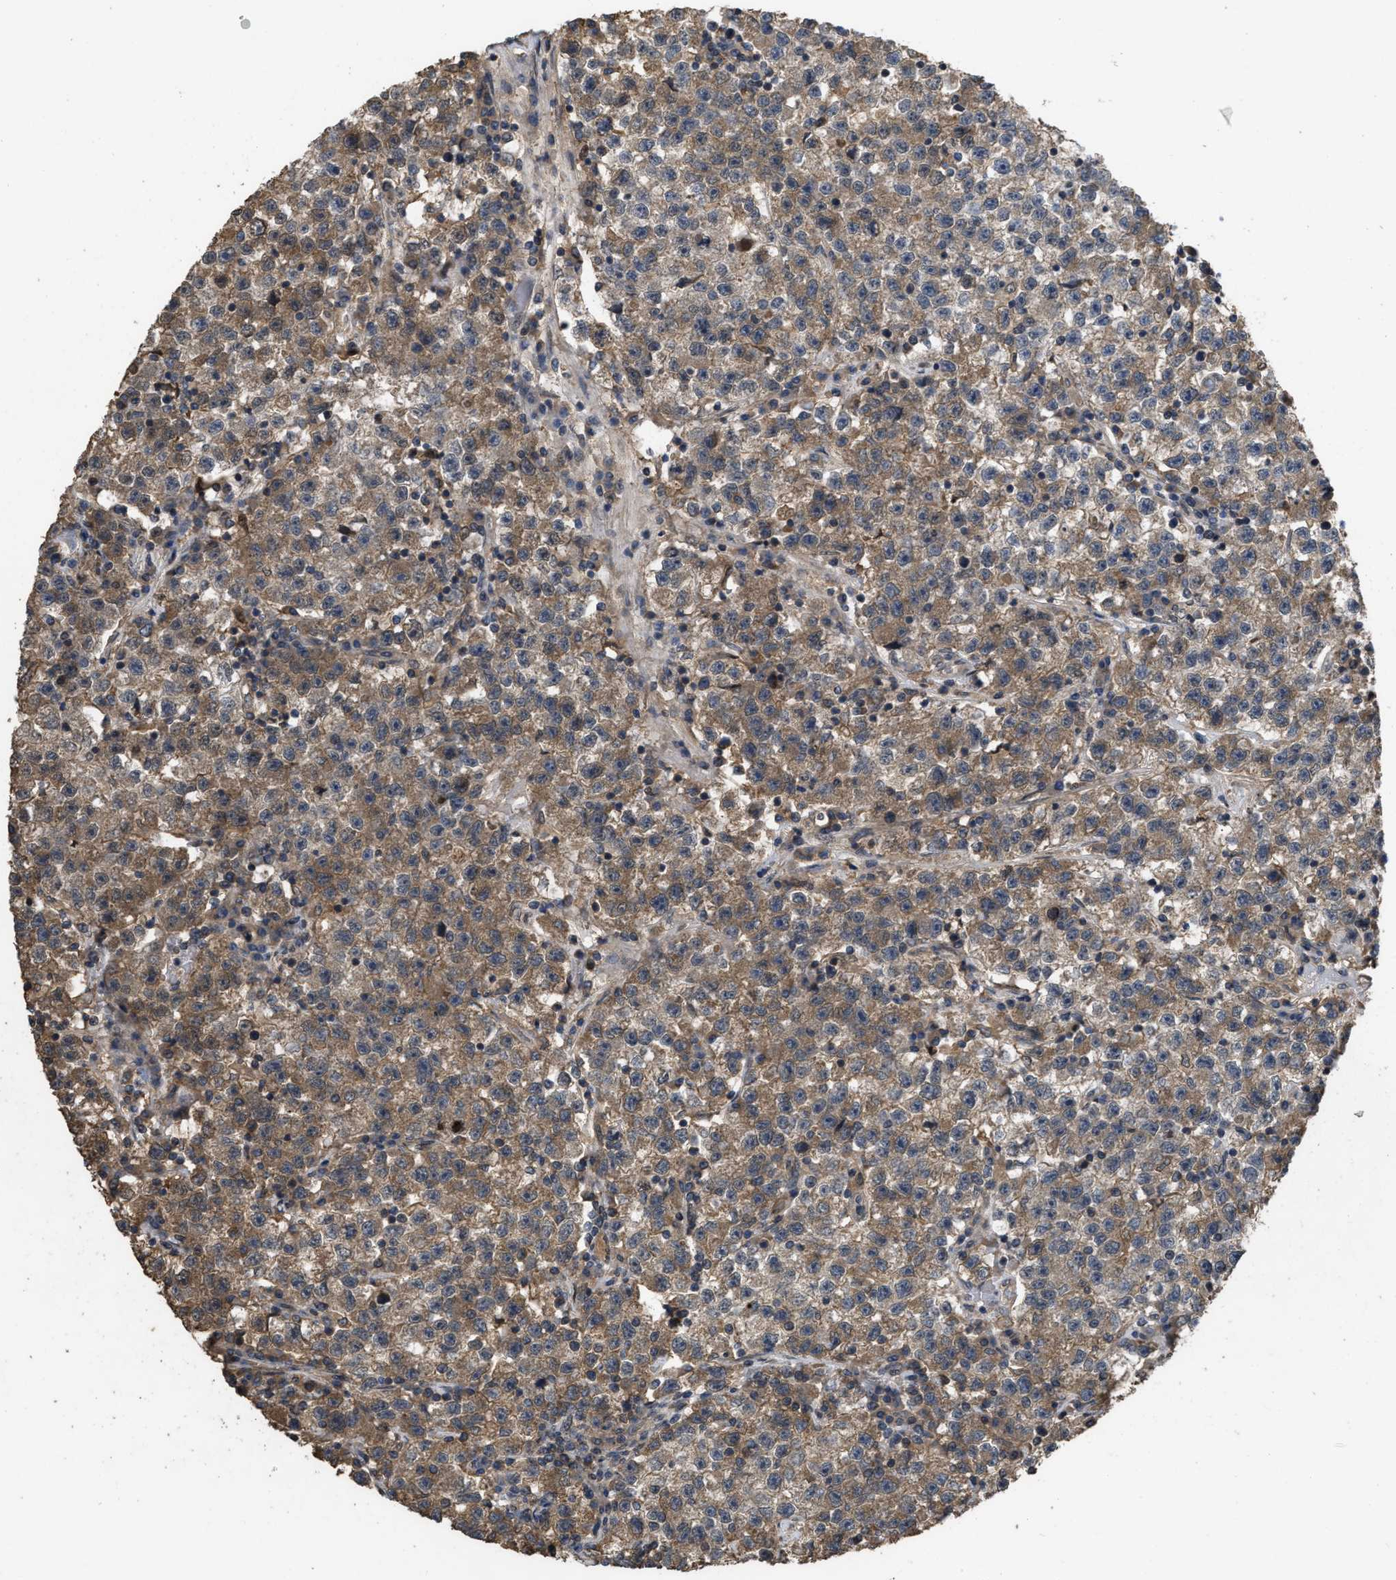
{"staining": {"intensity": "moderate", "quantity": ">75%", "location": "cytoplasmic/membranous"}, "tissue": "testis cancer", "cell_type": "Tumor cells", "image_type": "cancer", "snomed": [{"axis": "morphology", "description": "Seminoma, NOS"}, {"axis": "topography", "description": "Testis"}], "caption": "An image of human testis seminoma stained for a protein demonstrates moderate cytoplasmic/membranous brown staining in tumor cells.", "gene": "UTRN", "patient": {"sex": "male", "age": 22}}